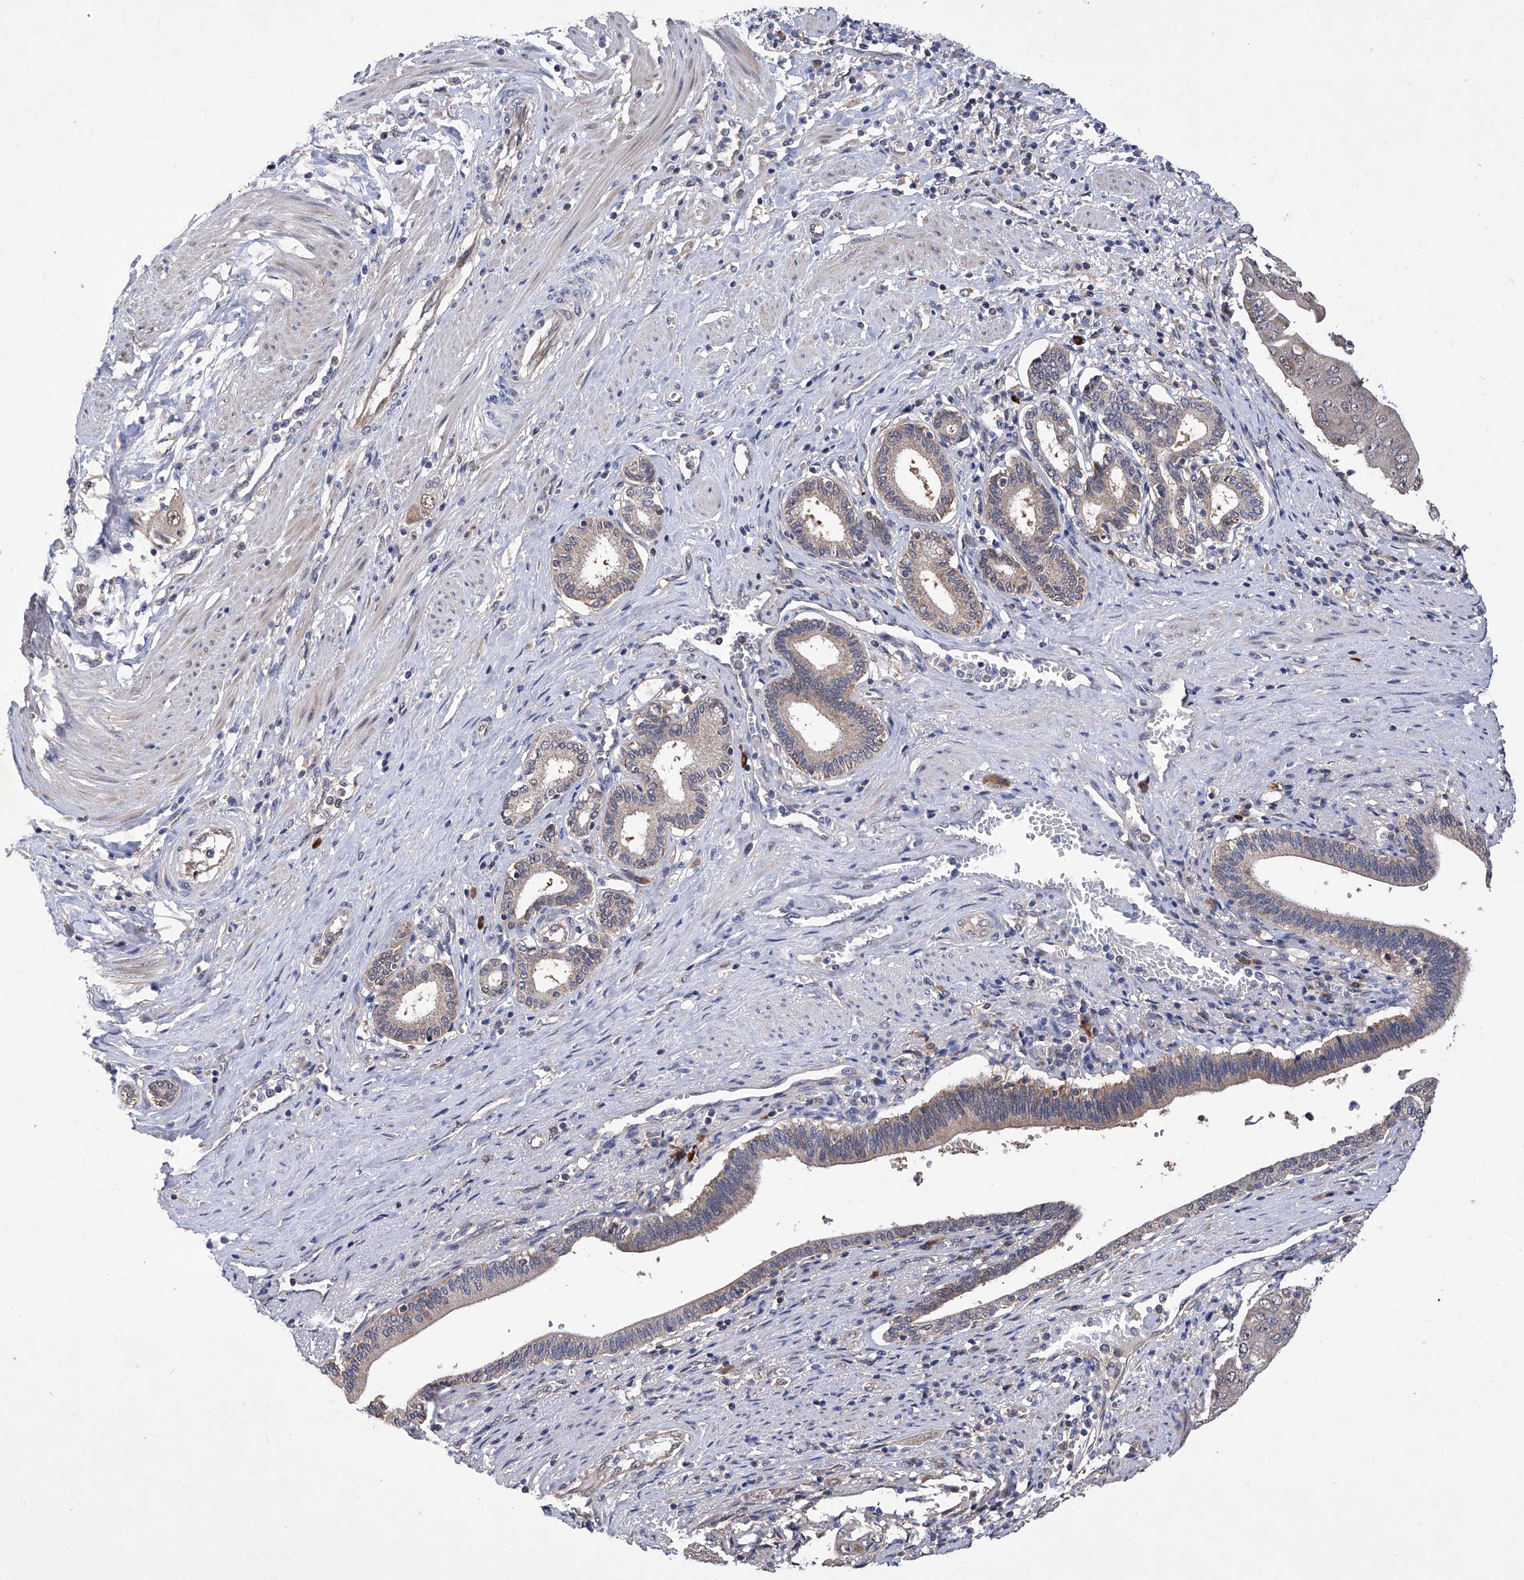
{"staining": {"intensity": "weak", "quantity": "<25%", "location": "cytoplasmic/membranous"}, "tissue": "pancreatic cancer", "cell_type": "Tumor cells", "image_type": "cancer", "snomed": [{"axis": "morphology", "description": "Adenocarcinoma, NOS"}, {"axis": "topography", "description": "Pancreas"}], "caption": "Immunohistochemistry of adenocarcinoma (pancreatic) shows no expression in tumor cells.", "gene": "USP45", "patient": {"sex": "female", "age": 77}}